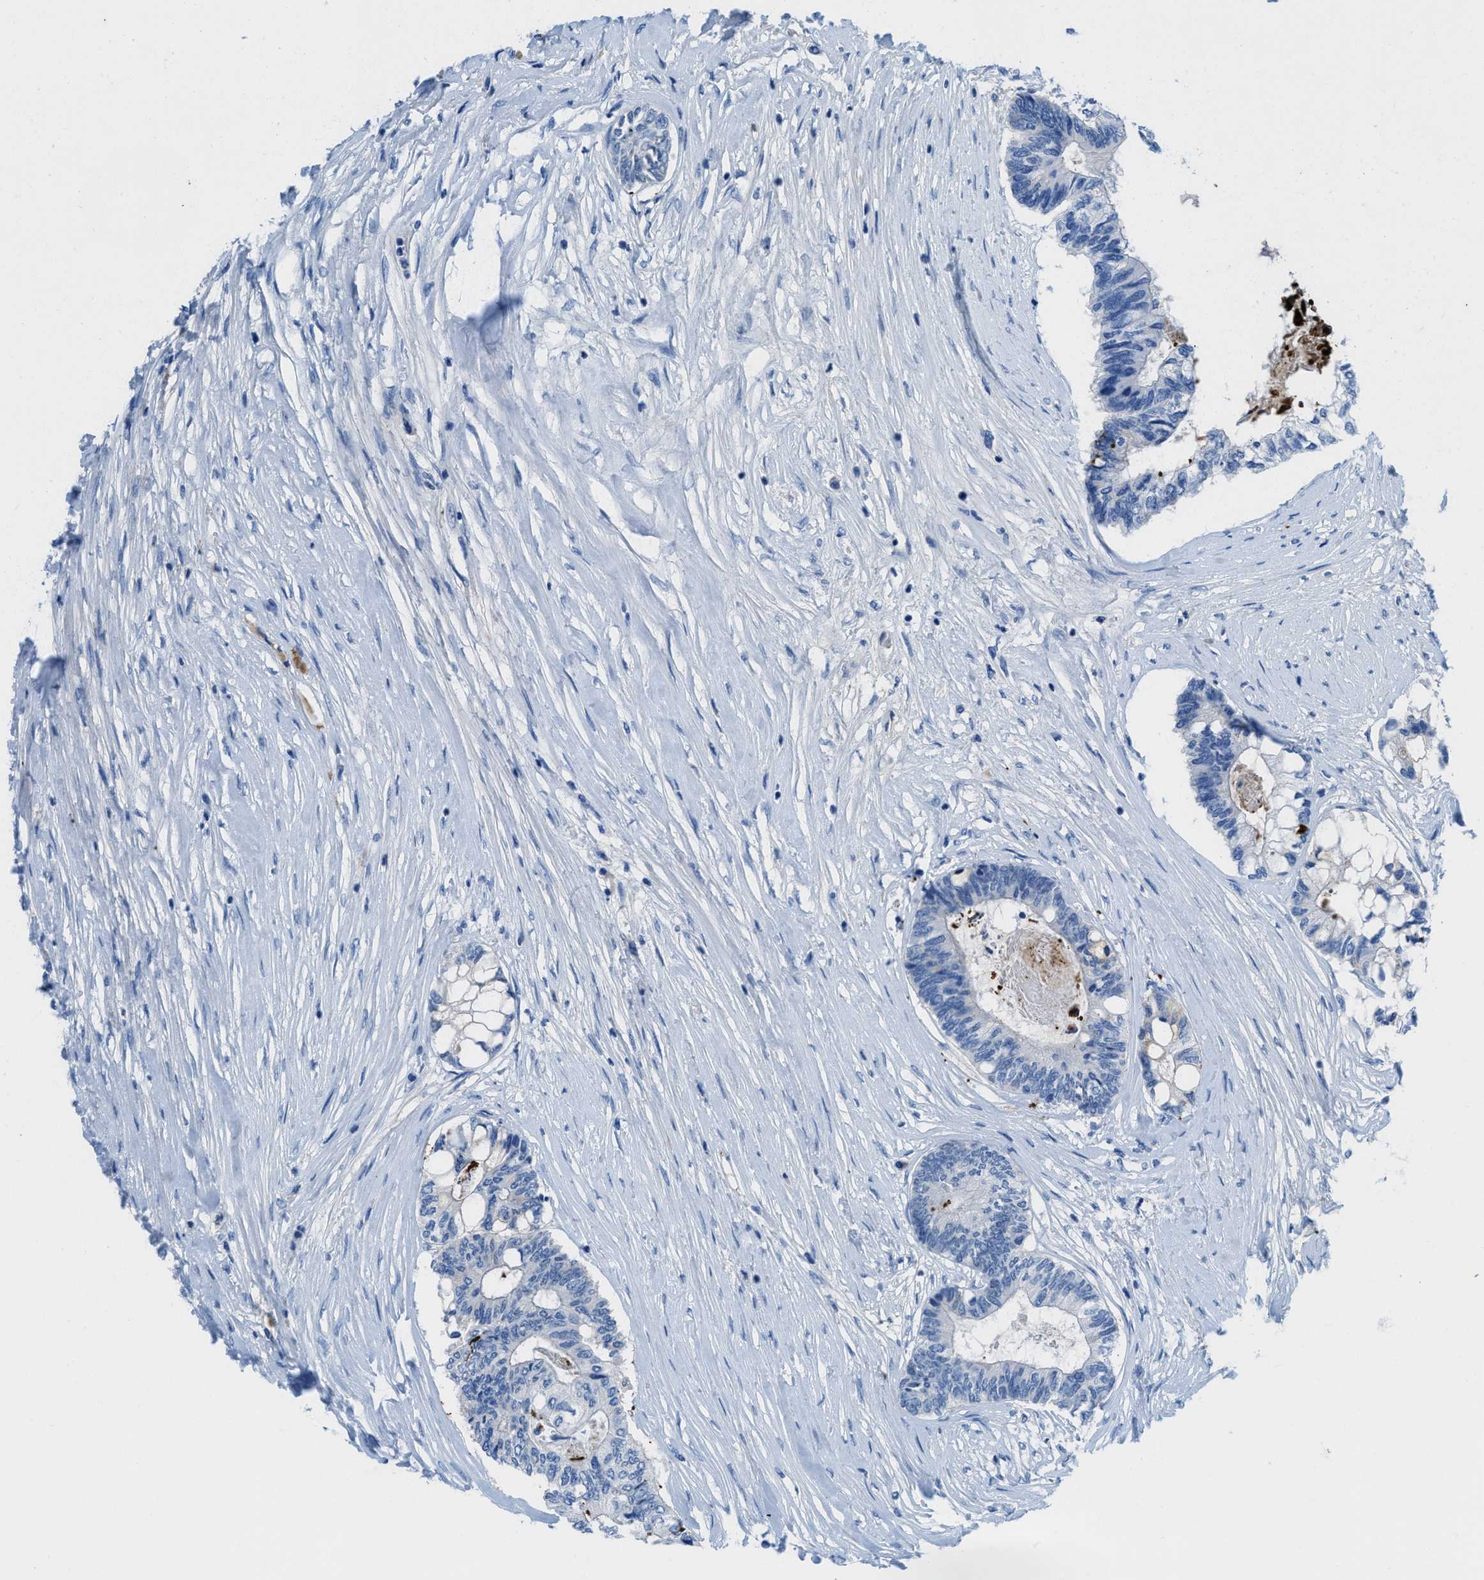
{"staining": {"intensity": "negative", "quantity": "none", "location": "none"}, "tissue": "colorectal cancer", "cell_type": "Tumor cells", "image_type": "cancer", "snomed": [{"axis": "morphology", "description": "Adenocarcinoma, NOS"}, {"axis": "topography", "description": "Rectum"}], "caption": "Immunohistochemistry (IHC) photomicrograph of neoplastic tissue: colorectal cancer (adenocarcinoma) stained with DAB (3,3'-diaminobenzidine) displays no significant protein positivity in tumor cells. (DAB immunohistochemistry visualized using brightfield microscopy, high magnification).", "gene": "XCR1", "patient": {"sex": "male", "age": 63}}